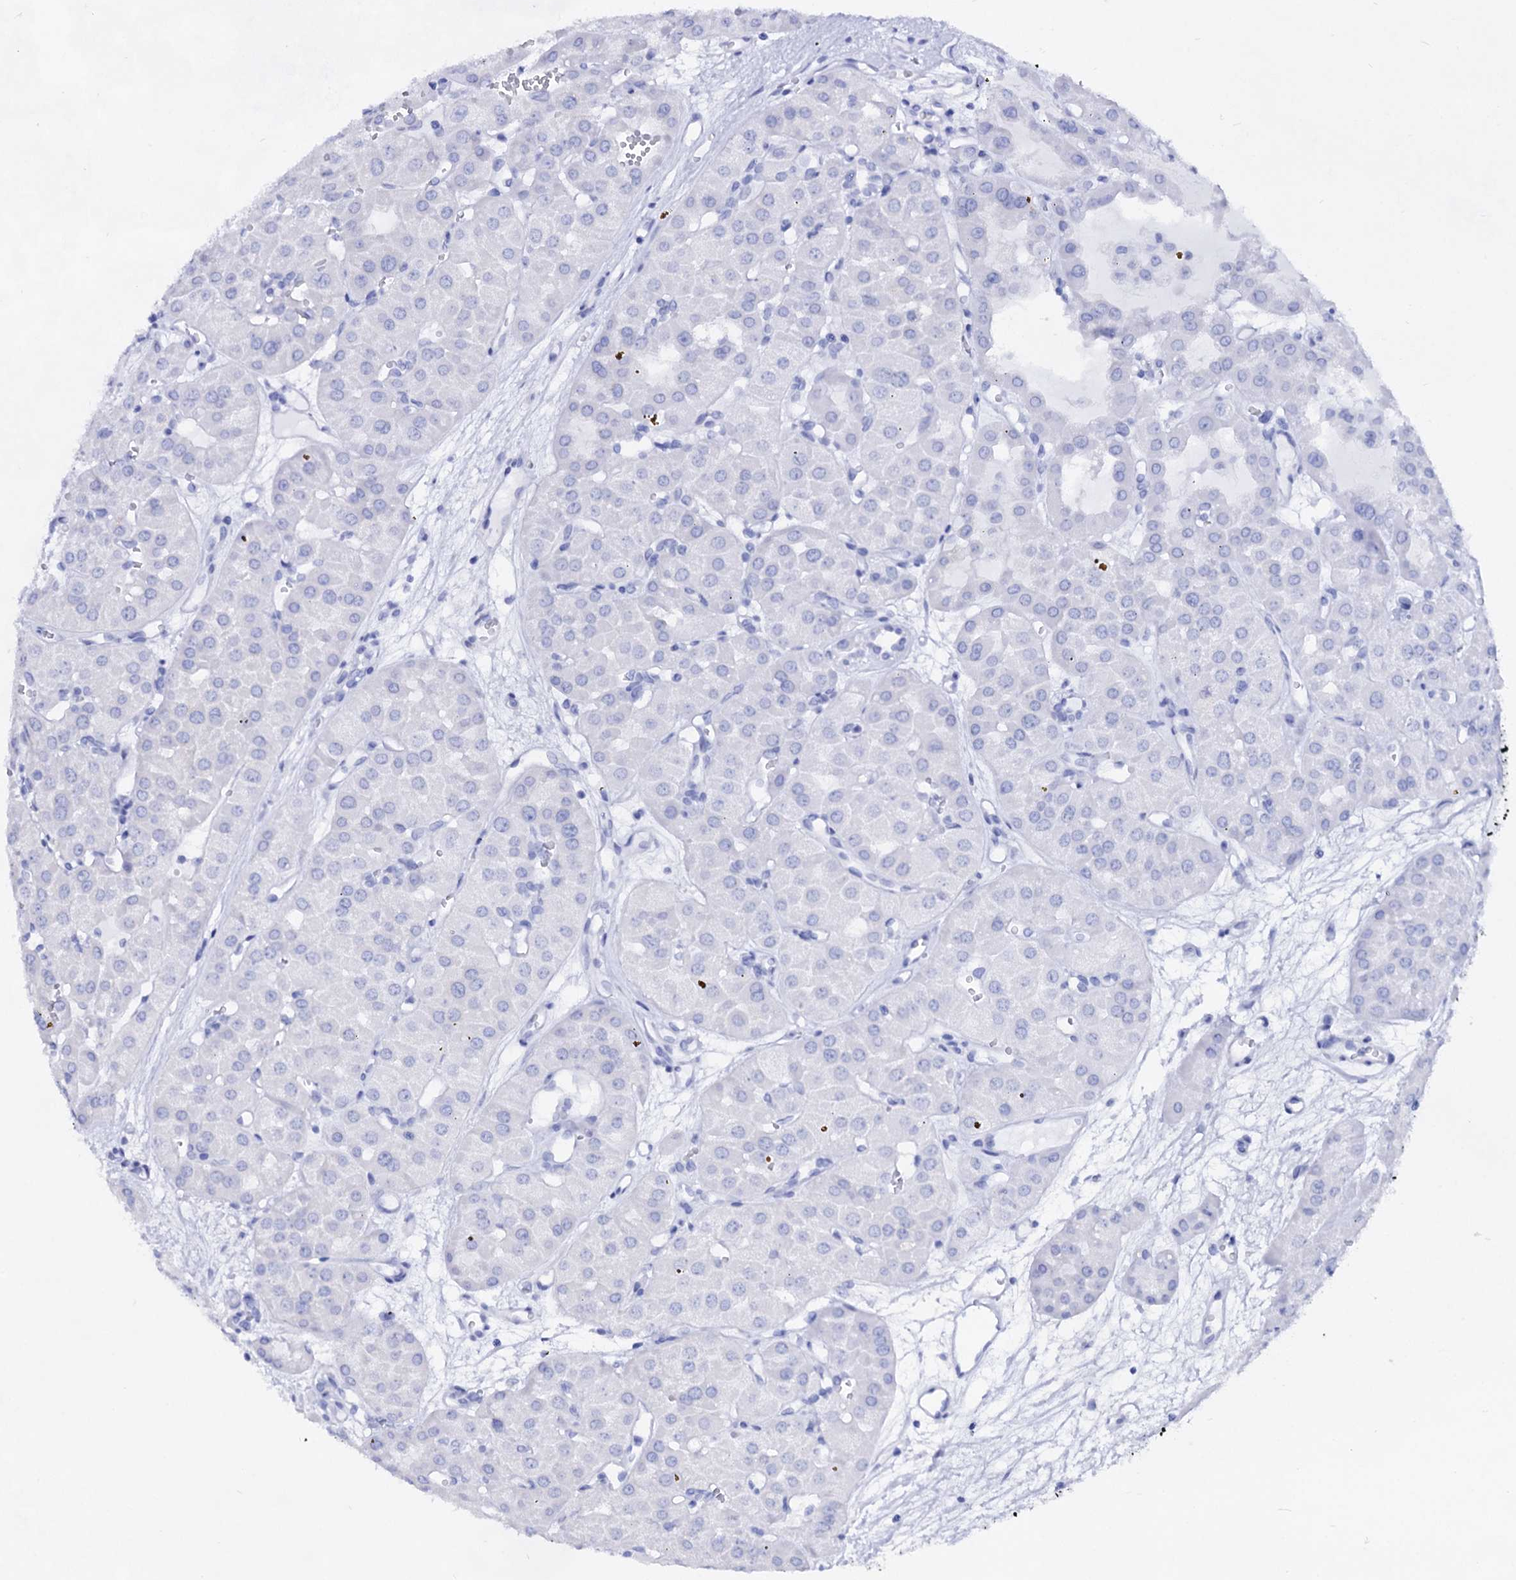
{"staining": {"intensity": "negative", "quantity": "none", "location": "none"}, "tissue": "renal cancer", "cell_type": "Tumor cells", "image_type": "cancer", "snomed": [{"axis": "morphology", "description": "Carcinoma, NOS"}, {"axis": "topography", "description": "Kidney"}], "caption": "This is a micrograph of immunohistochemistry staining of renal cancer (carcinoma), which shows no expression in tumor cells.", "gene": "PLIN1", "patient": {"sex": "female", "age": 75}}